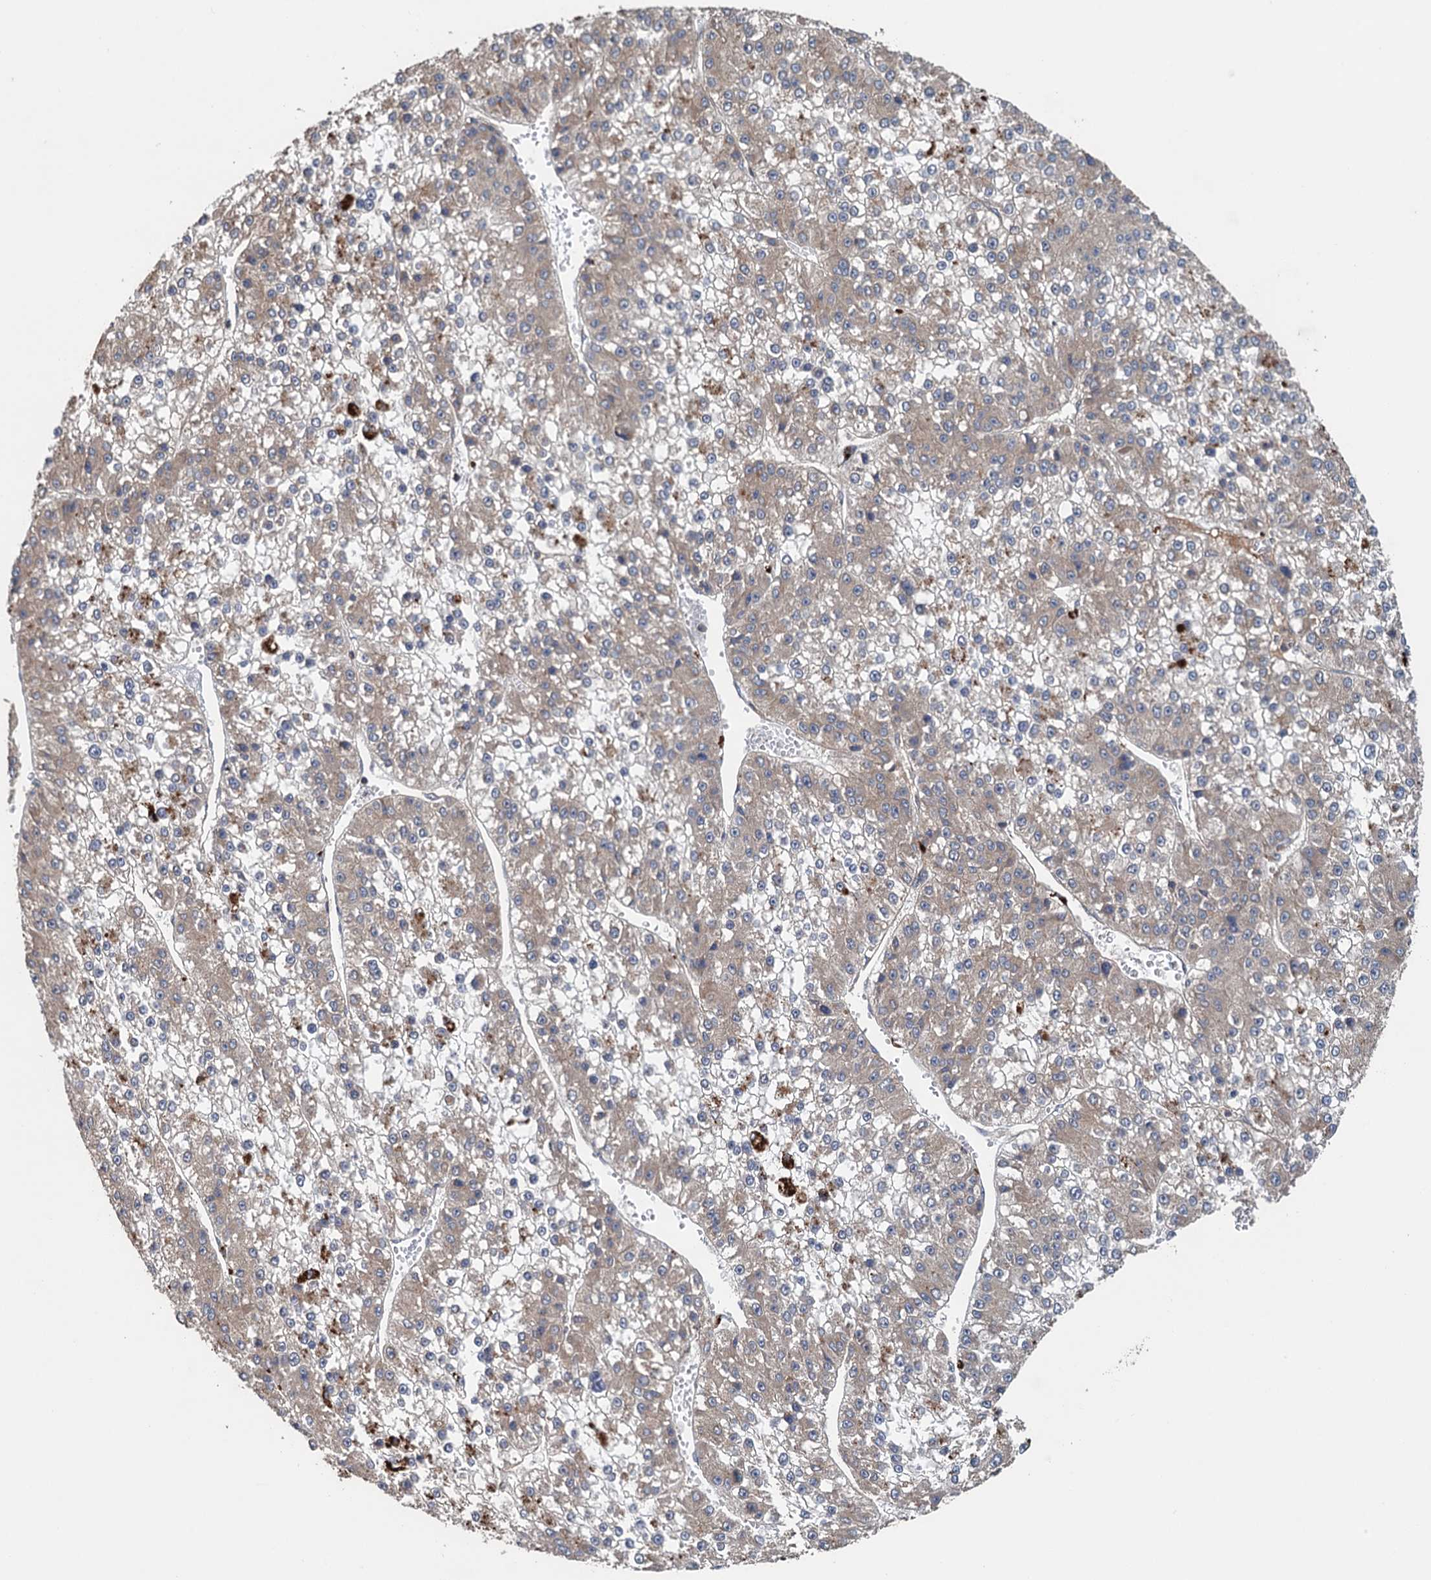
{"staining": {"intensity": "weak", "quantity": "<25%", "location": "cytoplasmic/membranous"}, "tissue": "liver cancer", "cell_type": "Tumor cells", "image_type": "cancer", "snomed": [{"axis": "morphology", "description": "Carcinoma, Hepatocellular, NOS"}, {"axis": "topography", "description": "Liver"}], "caption": "Image shows no protein expression in tumor cells of liver cancer (hepatocellular carcinoma) tissue.", "gene": "CNTN5", "patient": {"sex": "female", "age": 73}}